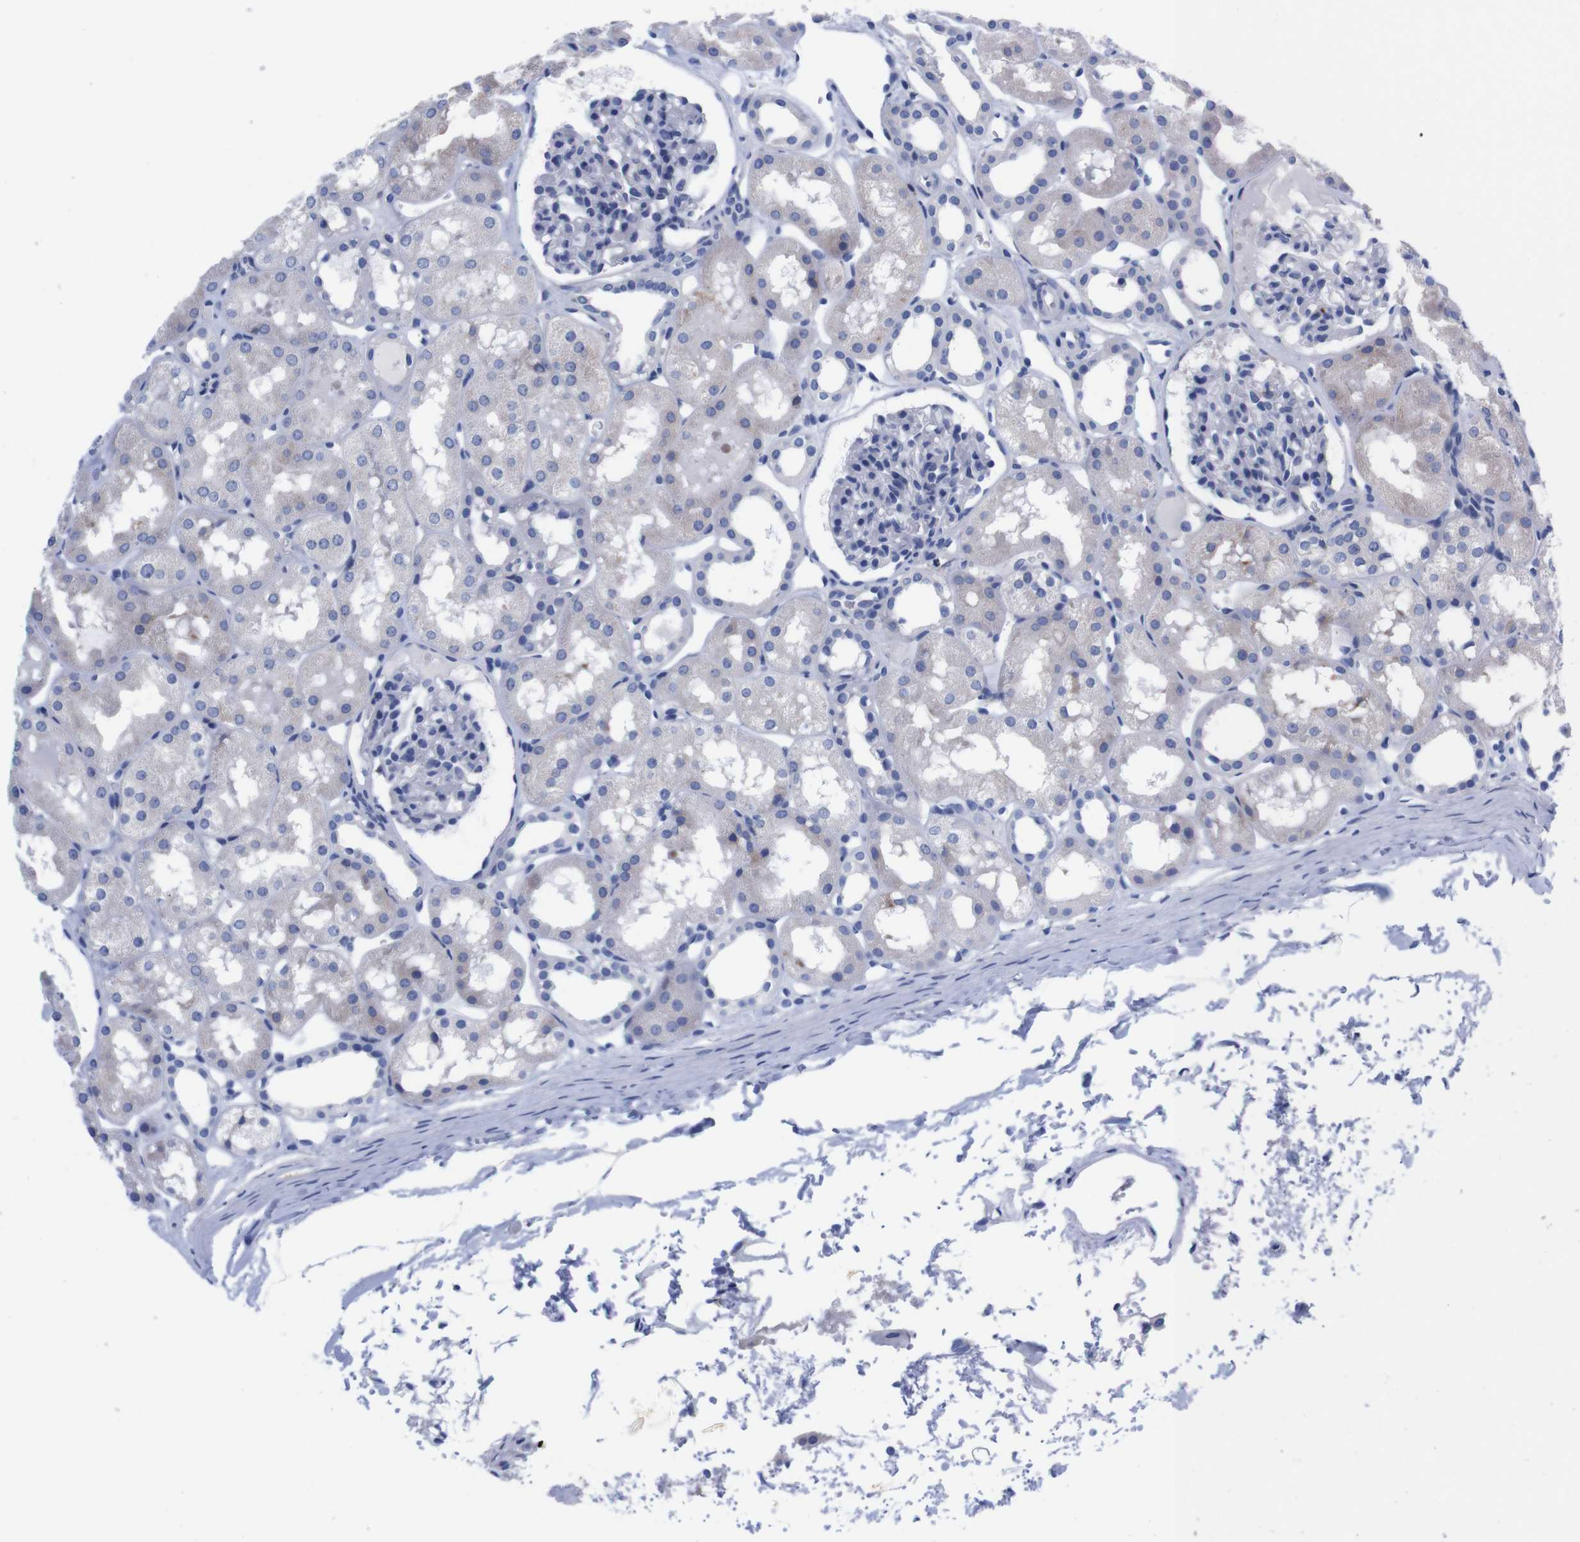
{"staining": {"intensity": "negative", "quantity": "none", "location": "none"}, "tissue": "kidney", "cell_type": "Cells in glomeruli", "image_type": "normal", "snomed": [{"axis": "morphology", "description": "Normal tissue, NOS"}, {"axis": "topography", "description": "Kidney"}, {"axis": "topography", "description": "Urinary bladder"}], "caption": "Immunohistochemistry of unremarkable kidney shows no expression in cells in glomeruli.", "gene": "NEBL", "patient": {"sex": "male", "age": 16}}